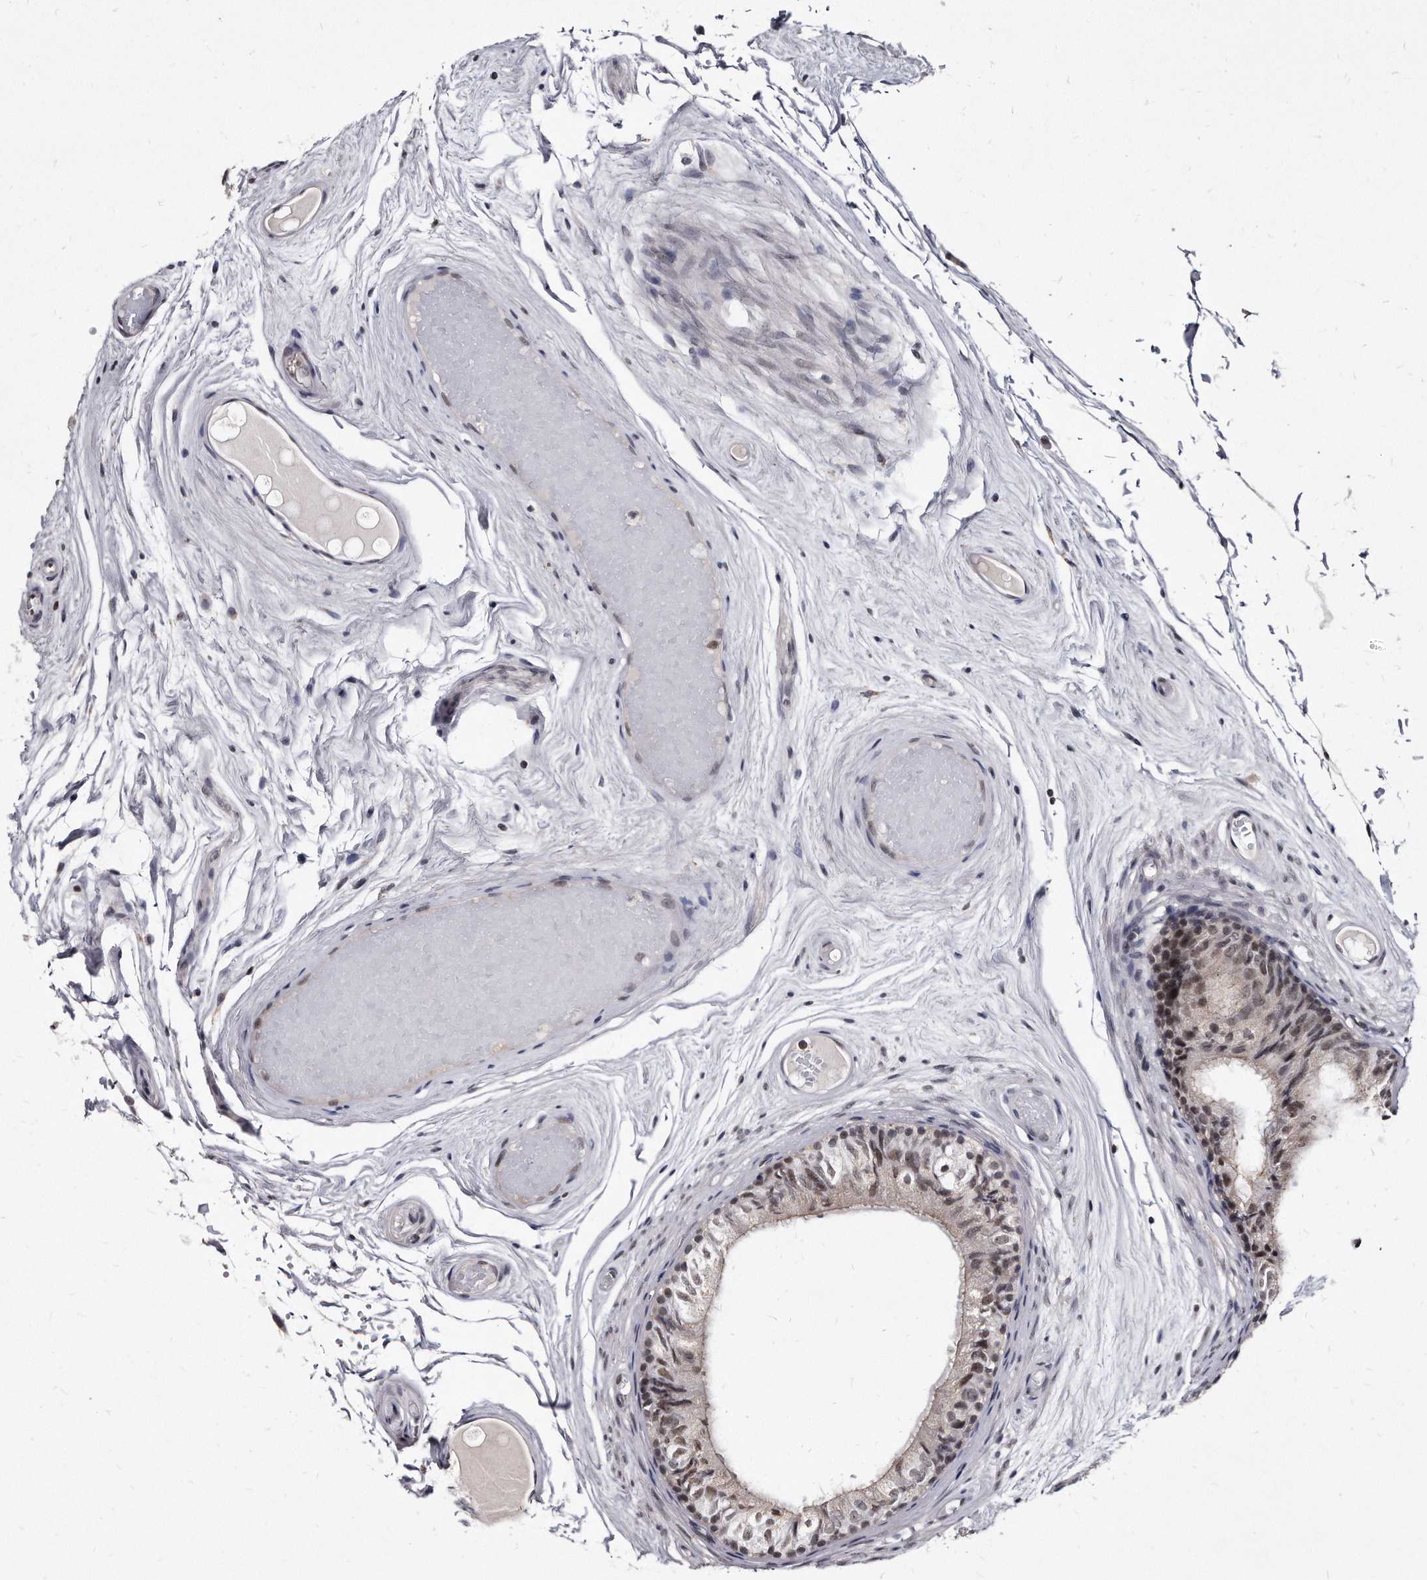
{"staining": {"intensity": "moderate", "quantity": ">75%", "location": "nuclear"}, "tissue": "epididymis", "cell_type": "Glandular cells", "image_type": "normal", "snomed": [{"axis": "morphology", "description": "Normal tissue, NOS"}, {"axis": "topography", "description": "Epididymis"}], "caption": "Immunohistochemical staining of normal human epididymis reveals medium levels of moderate nuclear staining in about >75% of glandular cells.", "gene": "KLHDC3", "patient": {"sex": "male", "age": 79}}